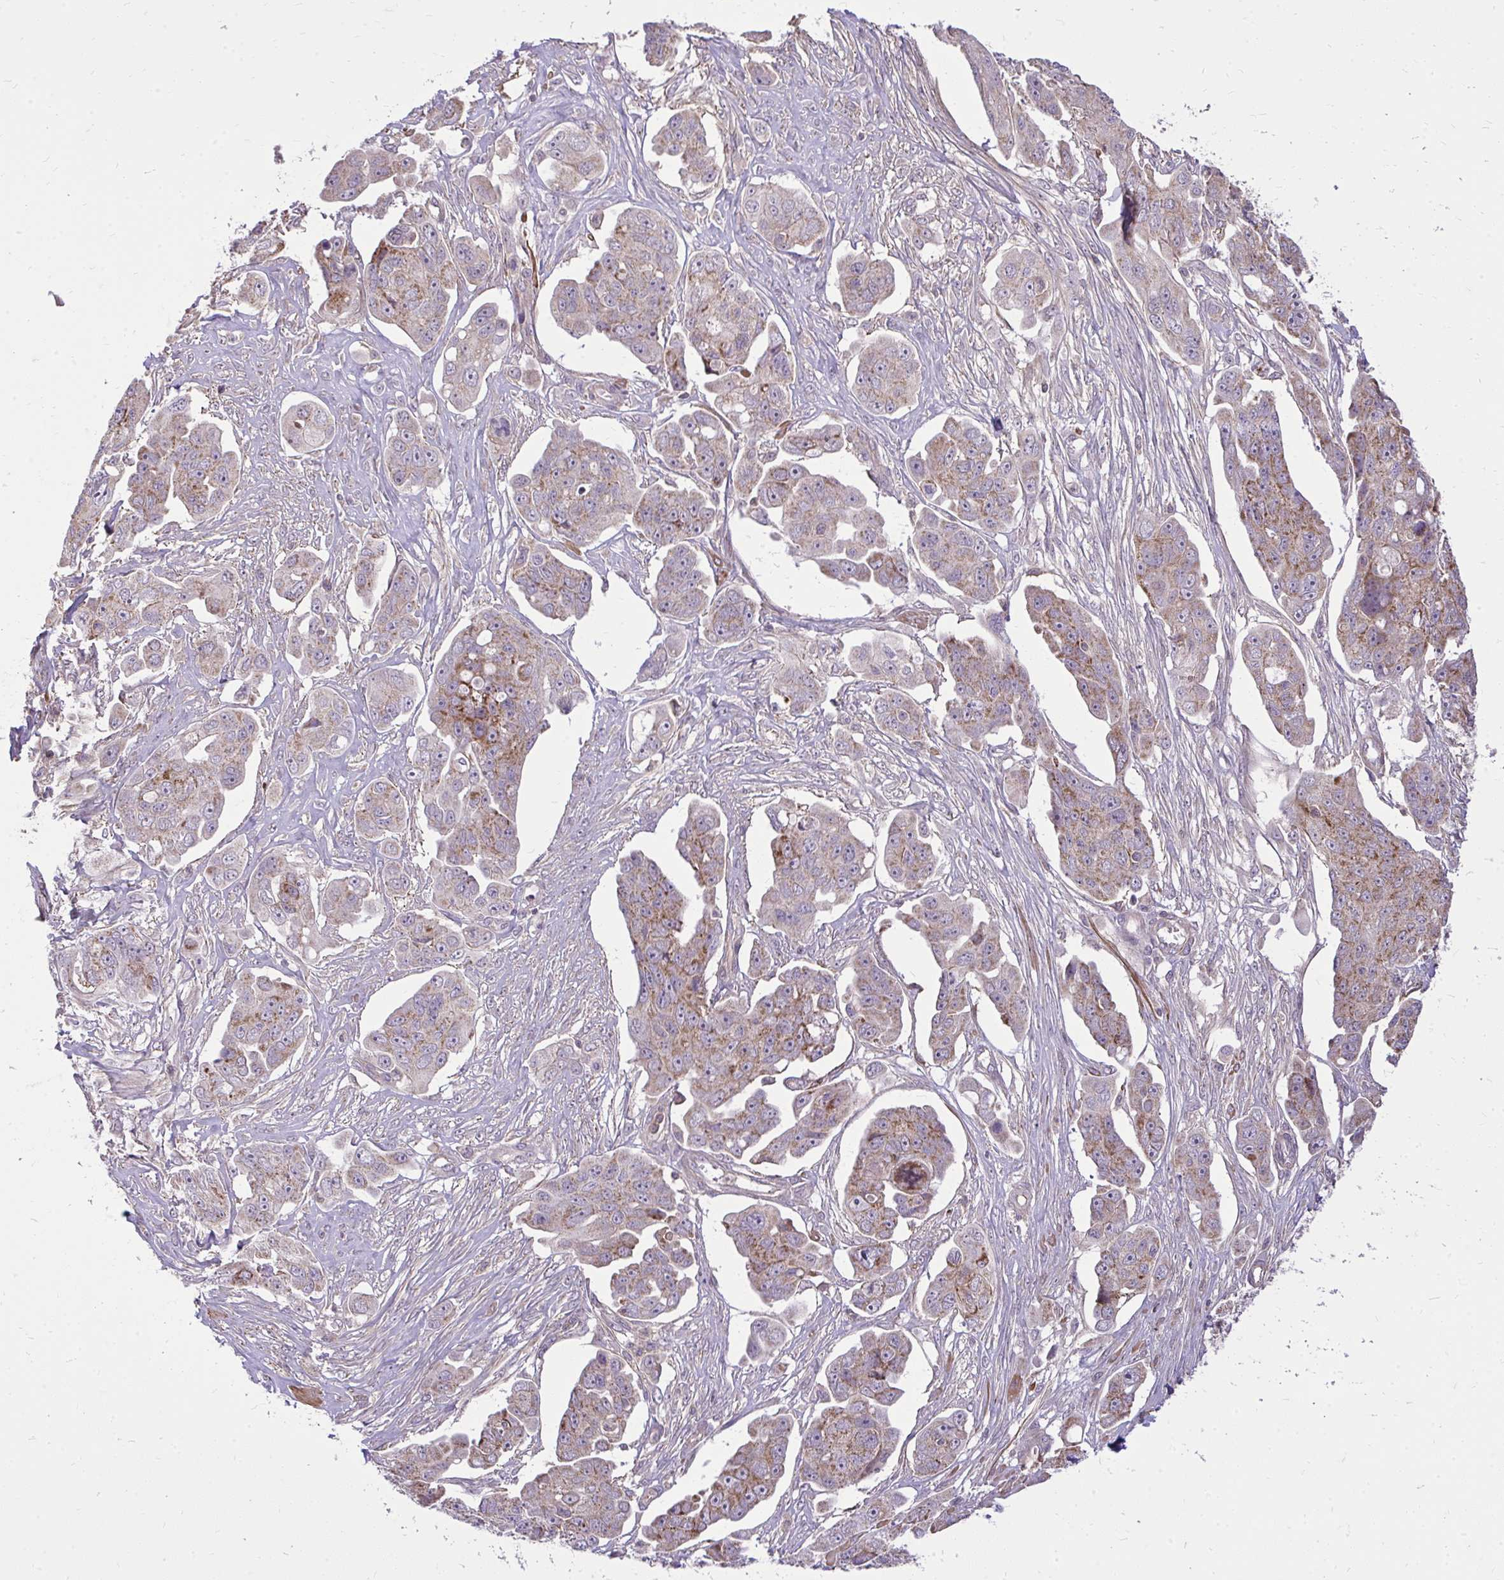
{"staining": {"intensity": "moderate", "quantity": "25%-75%", "location": "cytoplasmic/membranous"}, "tissue": "ovarian cancer", "cell_type": "Tumor cells", "image_type": "cancer", "snomed": [{"axis": "morphology", "description": "Carcinoma, endometroid"}, {"axis": "topography", "description": "Ovary"}], "caption": "The micrograph reveals immunohistochemical staining of ovarian endometroid carcinoma. There is moderate cytoplasmic/membranous expression is seen in approximately 25%-75% of tumor cells.", "gene": "SLC7A5", "patient": {"sex": "female", "age": 70}}